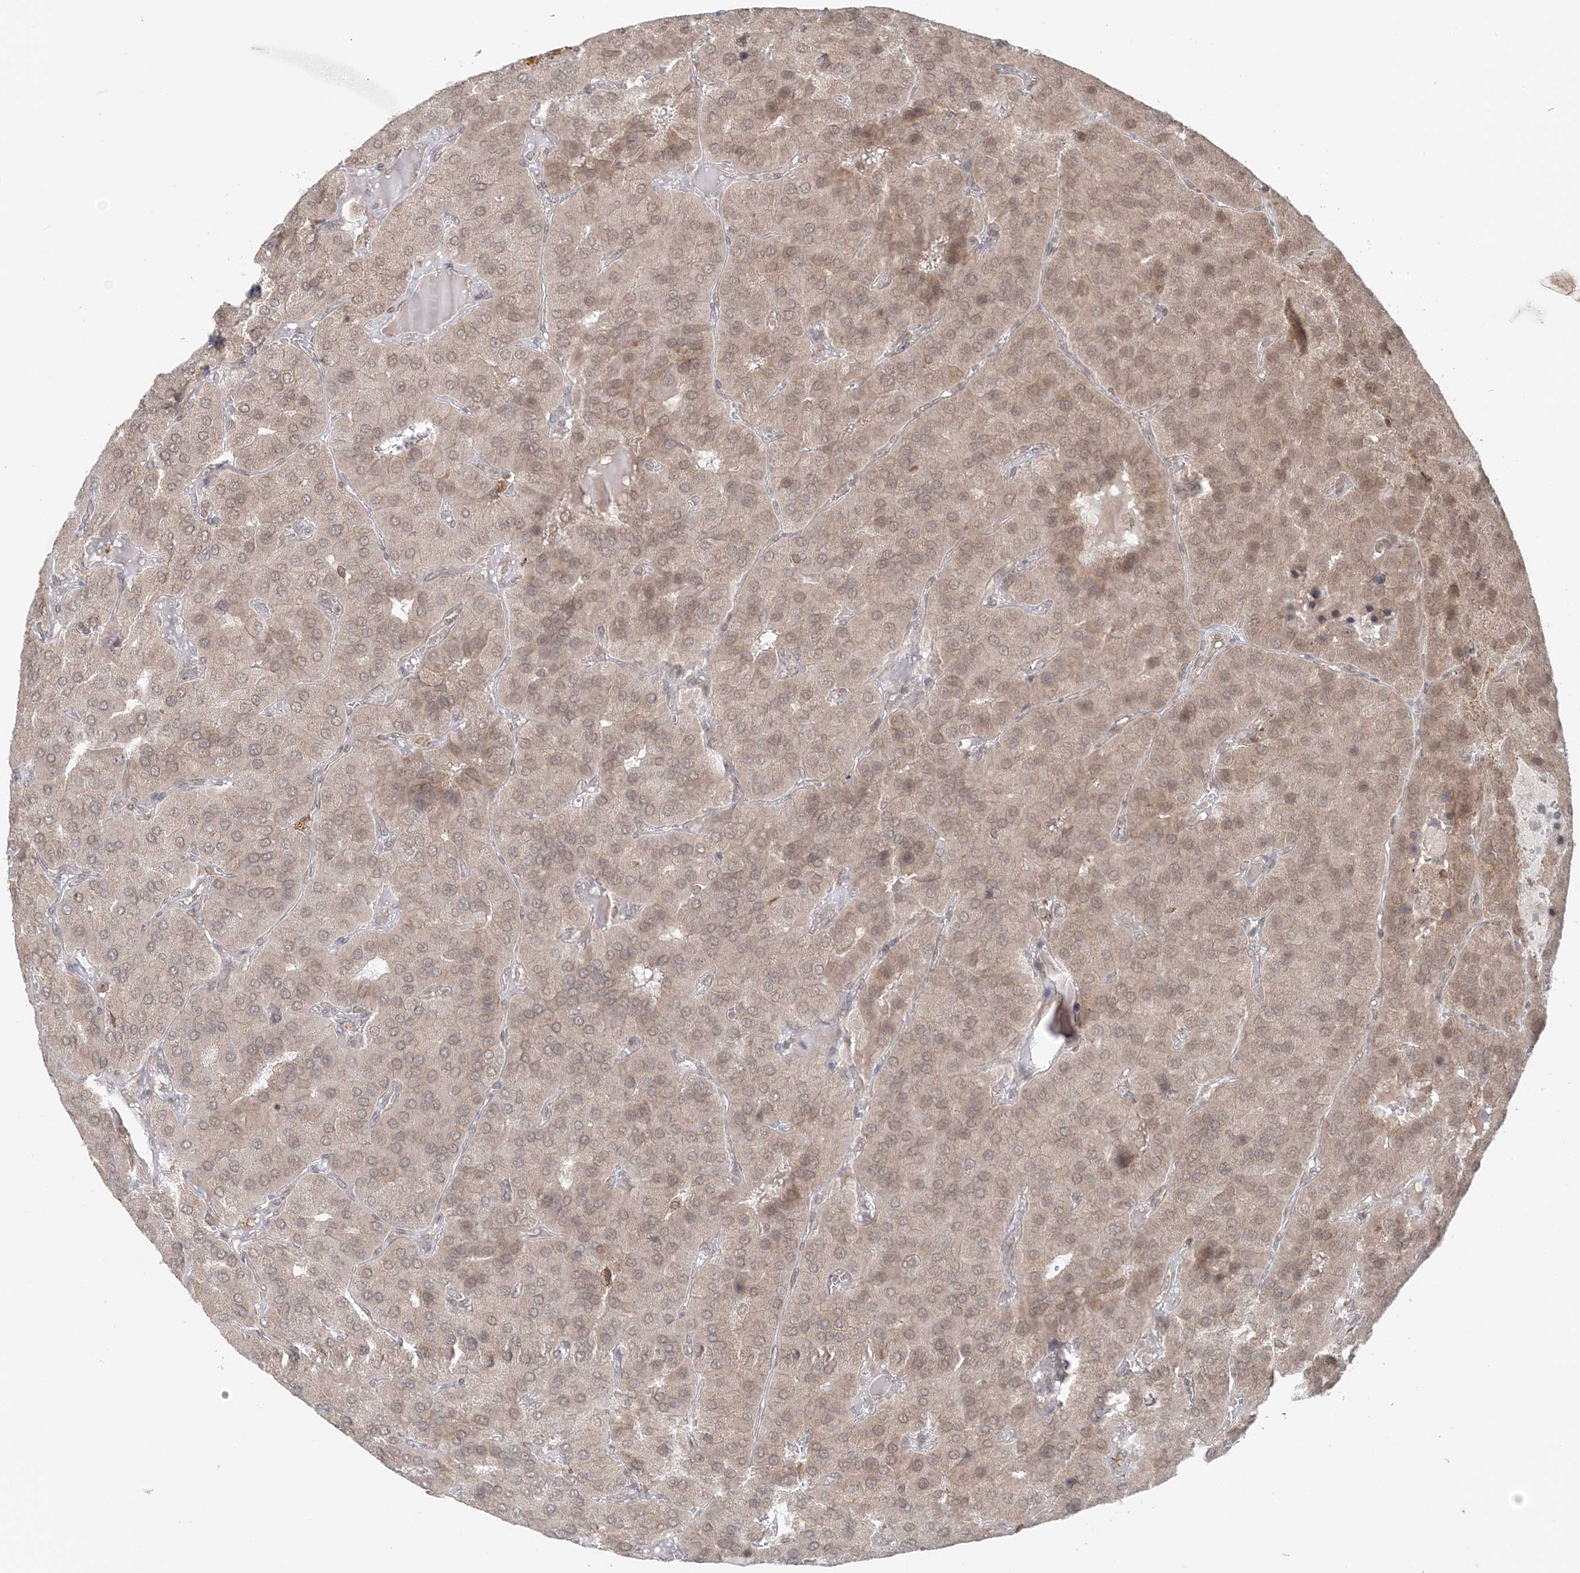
{"staining": {"intensity": "weak", "quantity": ">75%", "location": "cytoplasmic/membranous,nuclear"}, "tissue": "parathyroid gland", "cell_type": "Glandular cells", "image_type": "normal", "snomed": [{"axis": "morphology", "description": "Normal tissue, NOS"}, {"axis": "morphology", "description": "Adenoma, NOS"}, {"axis": "topography", "description": "Parathyroid gland"}], "caption": "Protein positivity by IHC demonstrates weak cytoplasmic/membranous,nuclear expression in about >75% of glandular cells in normal parathyroid gland. (DAB IHC, brown staining for protein, blue staining for nuclei).", "gene": "TMED10", "patient": {"sex": "female", "age": 86}}